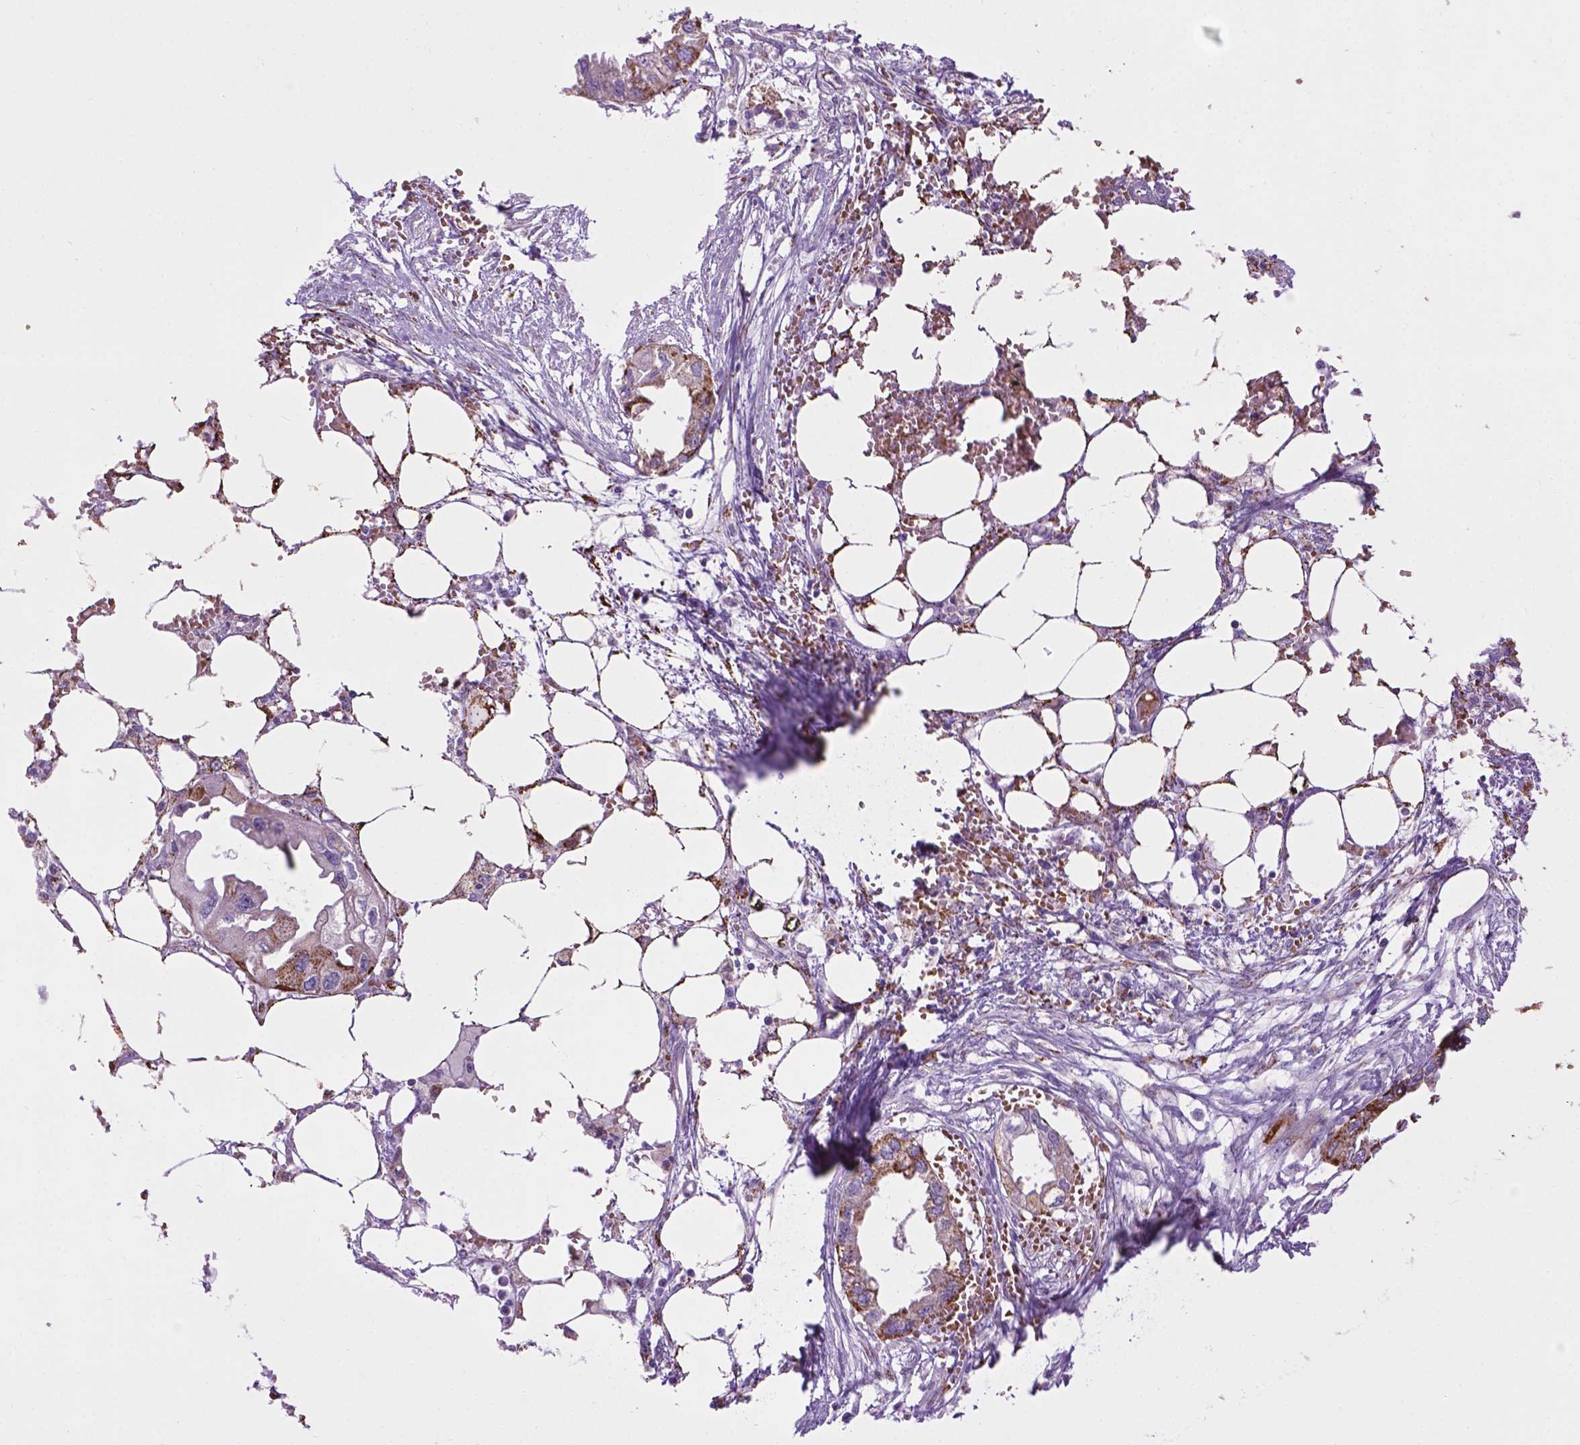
{"staining": {"intensity": "moderate", "quantity": ">75%", "location": "cytoplasmic/membranous"}, "tissue": "endometrial cancer", "cell_type": "Tumor cells", "image_type": "cancer", "snomed": [{"axis": "morphology", "description": "Adenocarcinoma, NOS"}, {"axis": "morphology", "description": "Adenocarcinoma, metastatic, NOS"}, {"axis": "topography", "description": "Adipose tissue"}, {"axis": "topography", "description": "Endometrium"}], "caption": "Moderate cytoplasmic/membranous staining is present in about >75% of tumor cells in adenocarcinoma (endometrial).", "gene": "TMEM132E", "patient": {"sex": "female", "age": 67}}